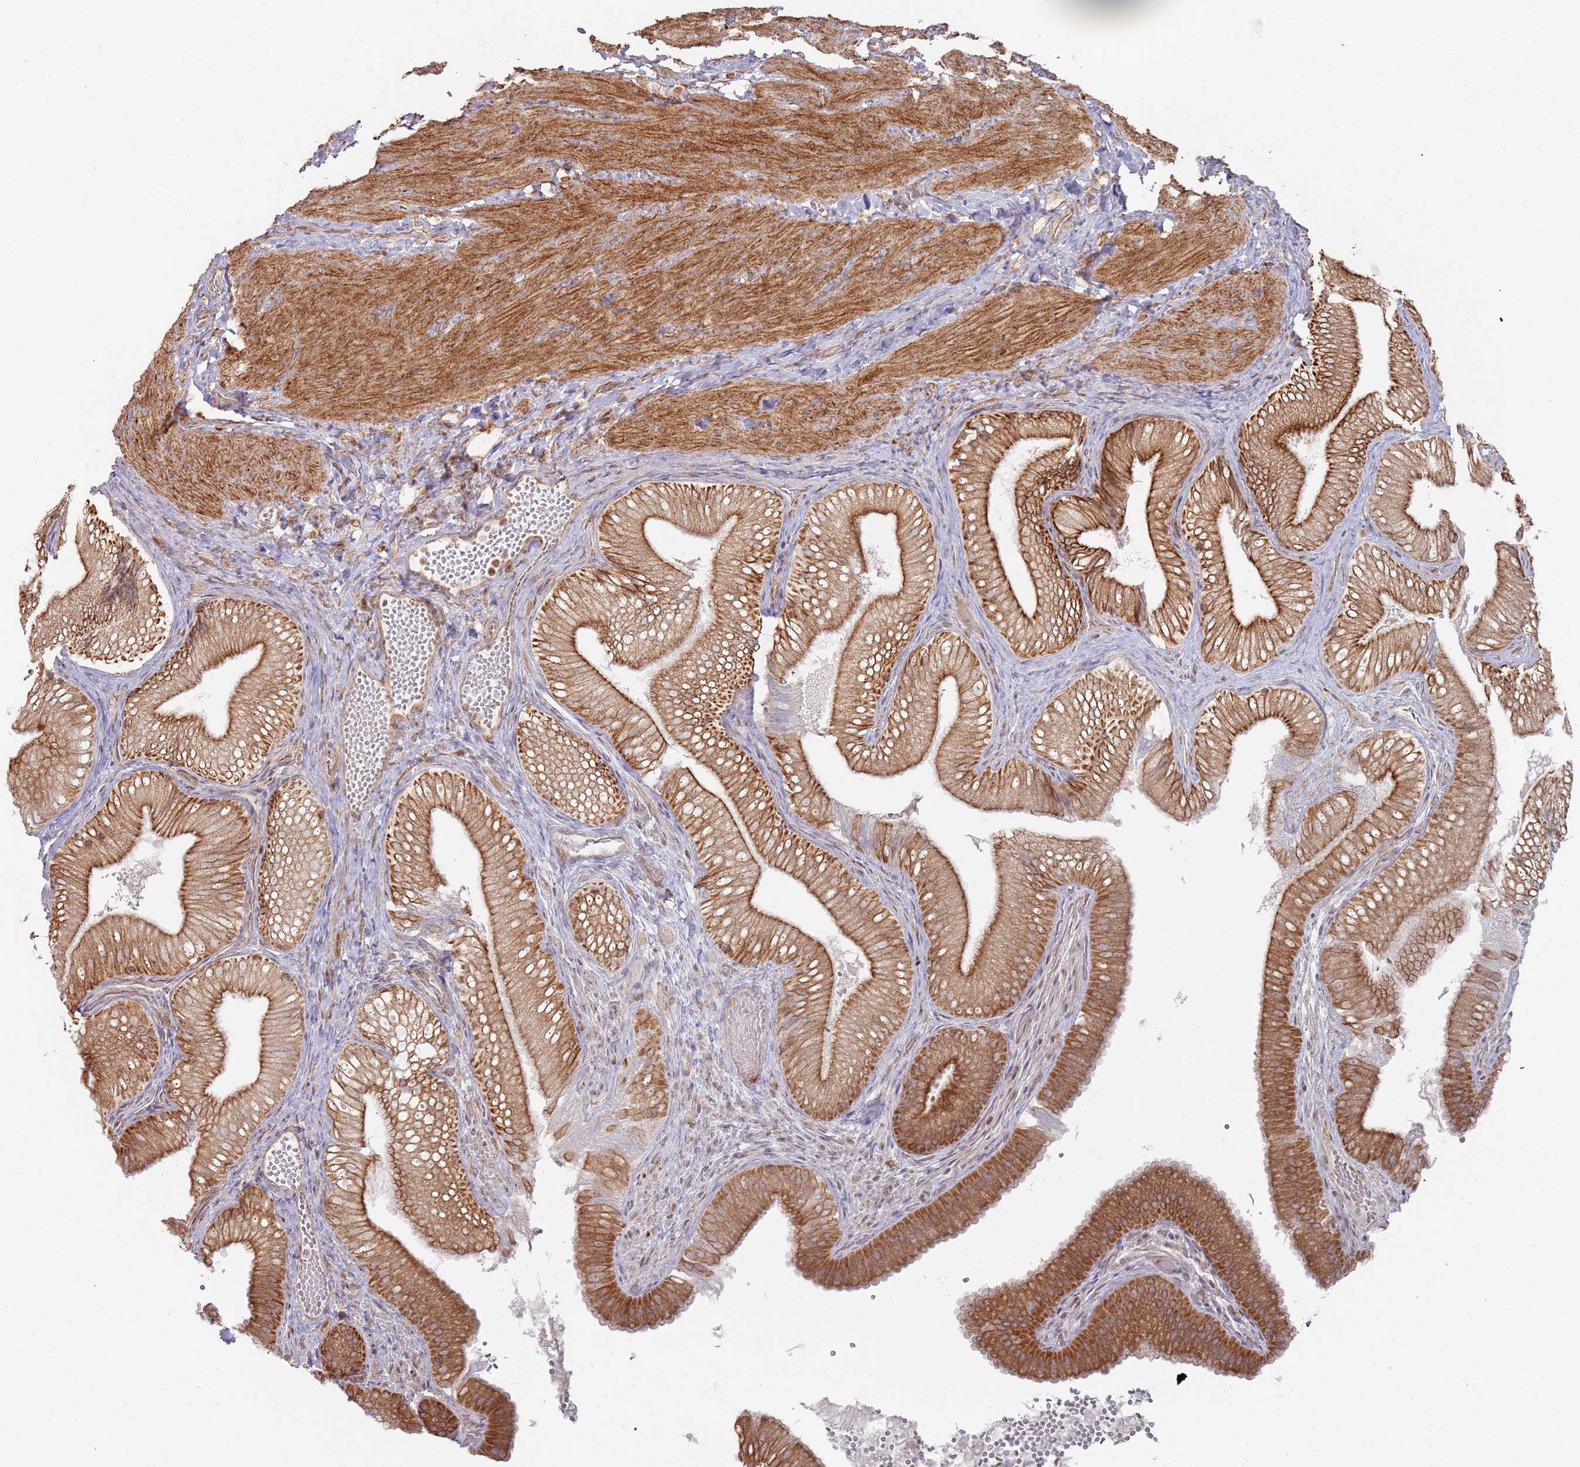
{"staining": {"intensity": "moderate", "quantity": ">75%", "location": "cytoplasmic/membranous"}, "tissue": "gallbladder", "cell_type": "Glandular cells", "image_type": "normal", "snomed": [{"axis": "morphology", "description": "Normal tissue, NOS"}, {"axis": "topography", "description": "Gallbladder"}], "caption": "Immunohistochemistry (IHC) of unremarkable human gallbladder shows medium levels of moderate cytoplasmic/membranous positivity in approximately >75% of glandular cells.", "gene": "PHF21A", "patient": {"sex": "female", "age": 30}}